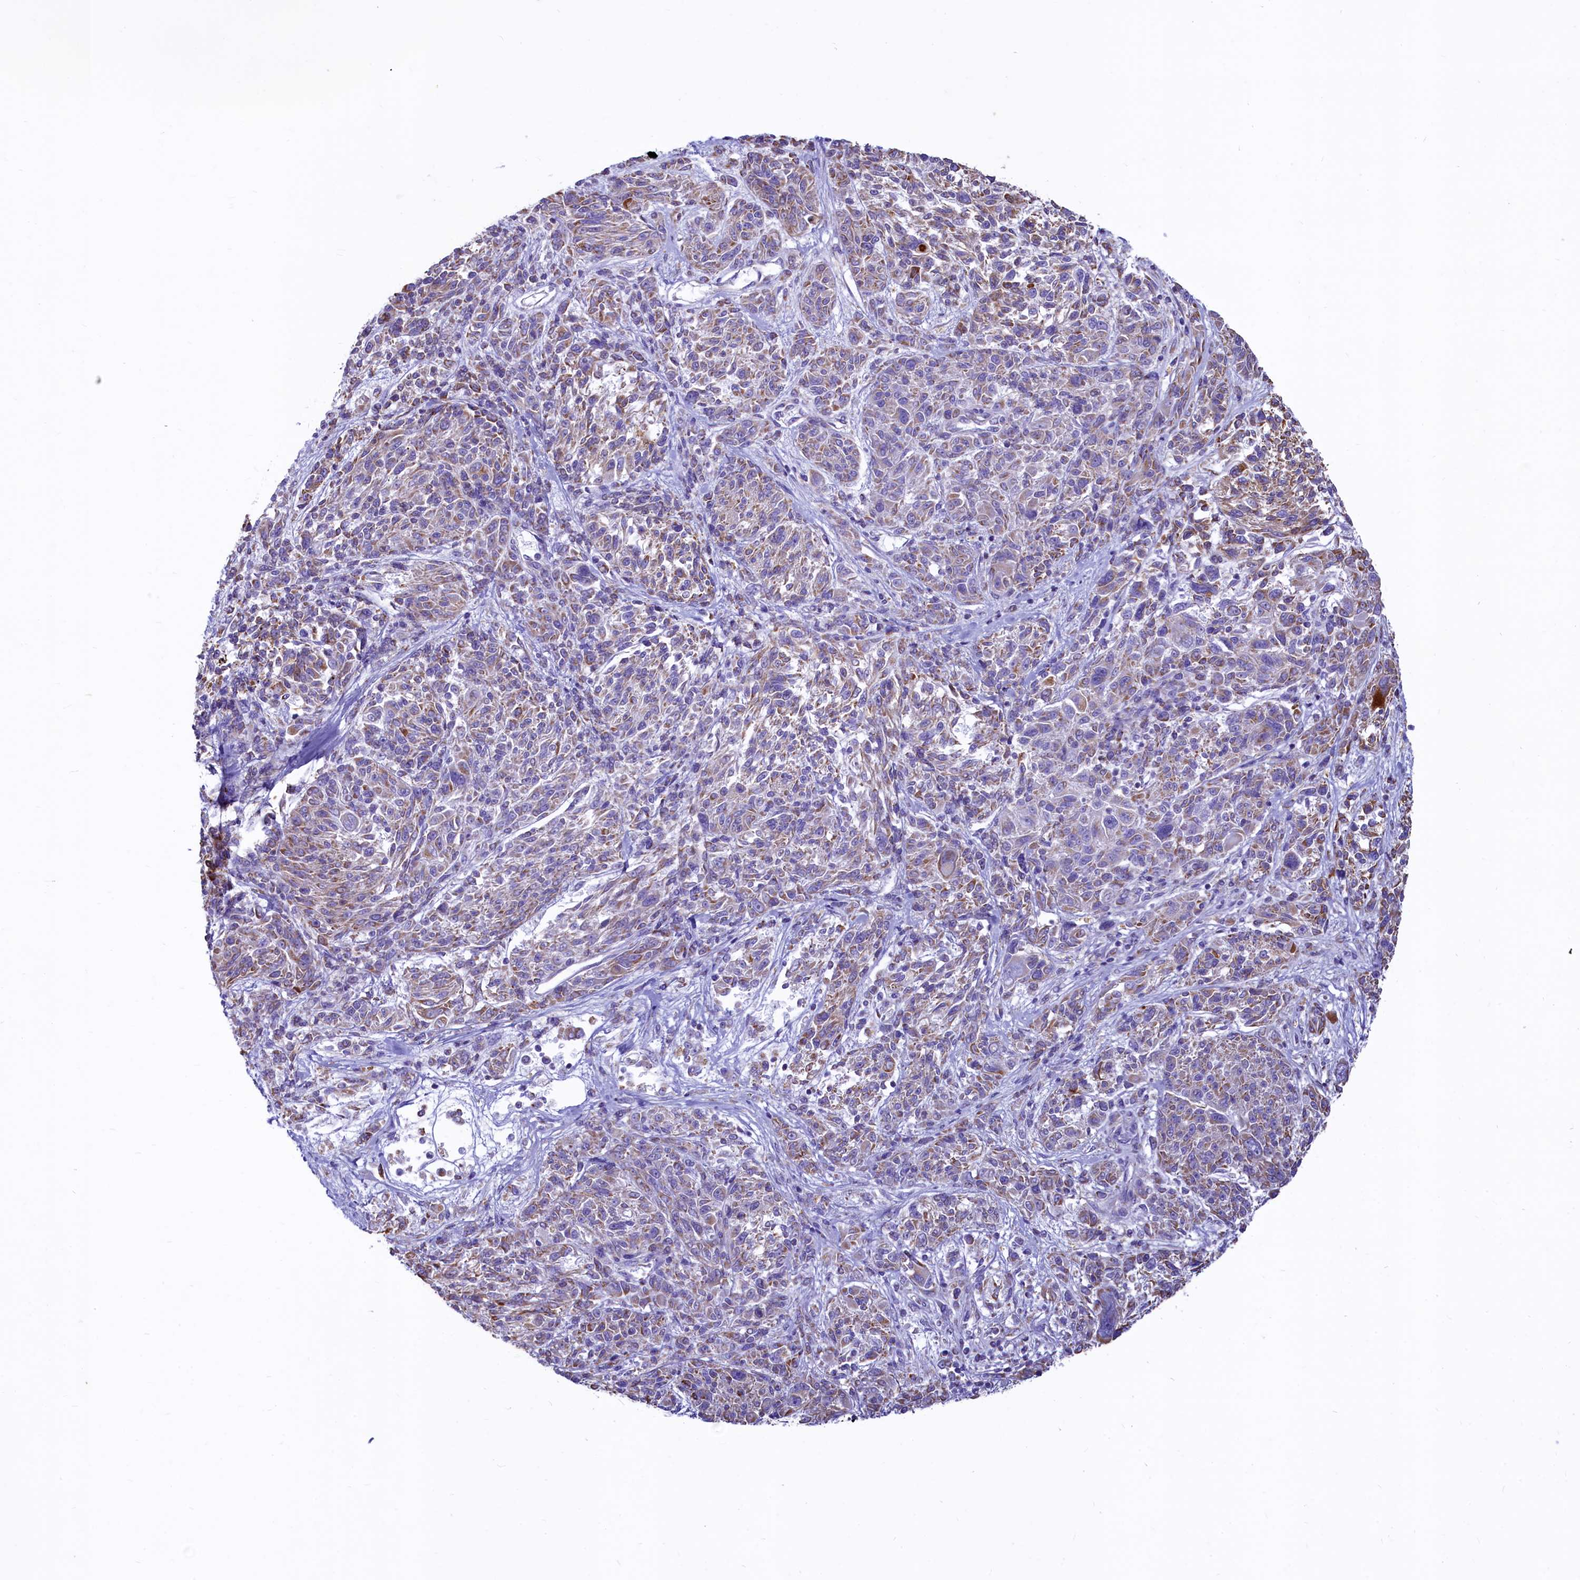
{"staining": {"intensity": "weak", "quantity": "25%-75%", "location": "cytoplasmic/membranous"}, "tissue": "melanoma", "cell_type": "Tumor cells", "image_type": "cancer", "snomed": [{"axis": "morphology", "description": "Malignant melanoma, NOS"}, {"axis": "topography", "description": "Skin"}], "caption": "Melanoma tissue demonstrates weak cytoplasmic/membranous staining in approximately 25%-75% of tumor cells, visualized by immunohistochemistry.", "gene": "VWCE", "patient": {"sex": "male", "age": 53}}